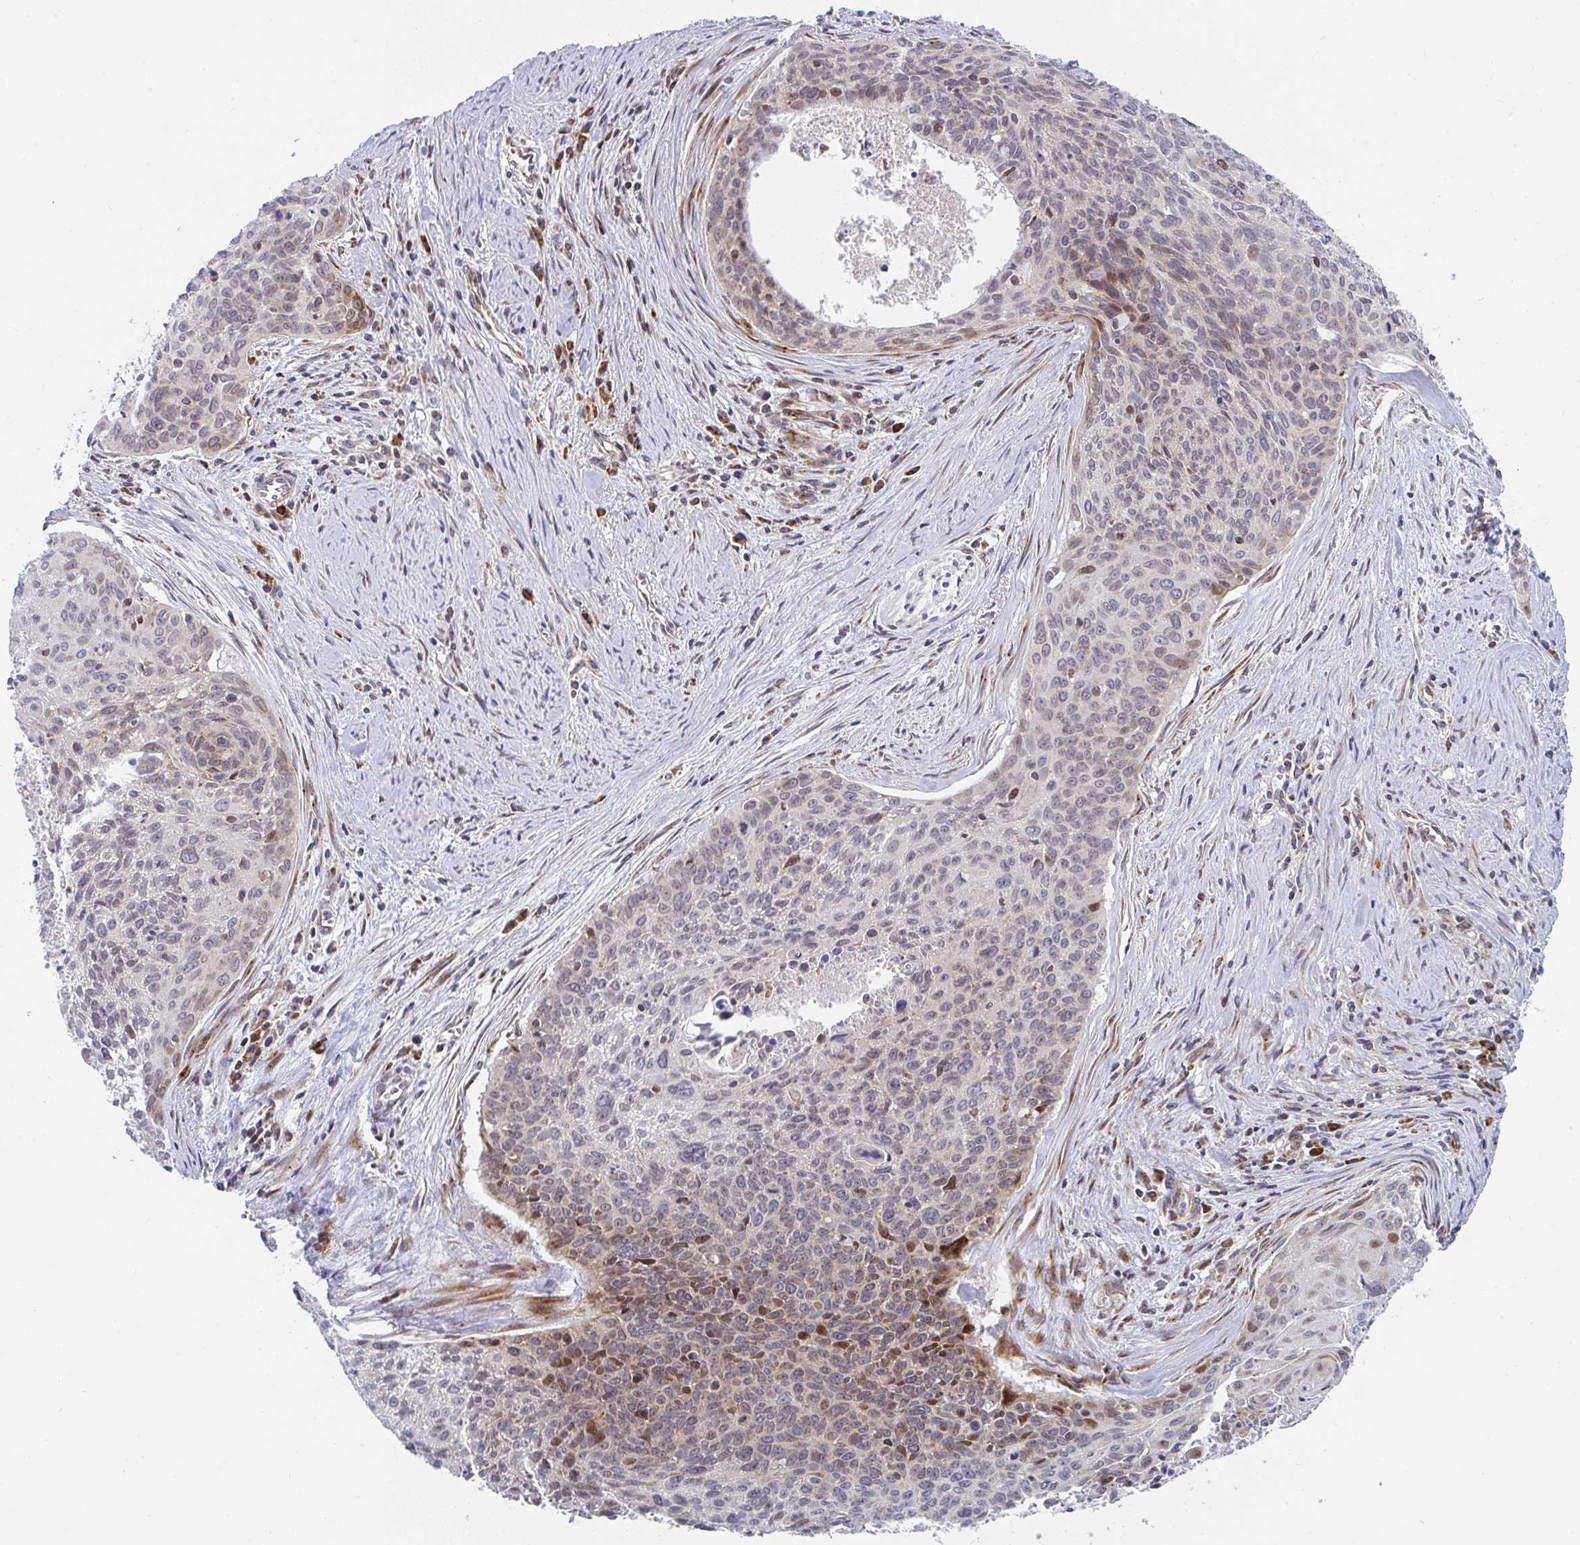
{"staining": {"intensity": "moderate", "quantity": "<25%", "location": "nuclear"}, "tissue": "cervical cancer", "cell_type": "Tumor cells", "image_type": "cancer", "snomed": [{"axis": "morphology", "description": "Squamous cell carcinoma, NOS"}, {"axis": "topography", "description": "Cervix"}], "caption": "Immunohistochemical staining of cervical squamous cell carcinoma displays moderate nuclear protein staining in approximately <25% of tumor cells. The staining was performed using DAB (3,3'-diaminobenzidine) to visualize the protein expression in brown, while the nuclei were stained in blue with hematoxylin (Magnification: 20x).", "gene": "PRKCH", "patient": {"sex": "female", "age": 55}}